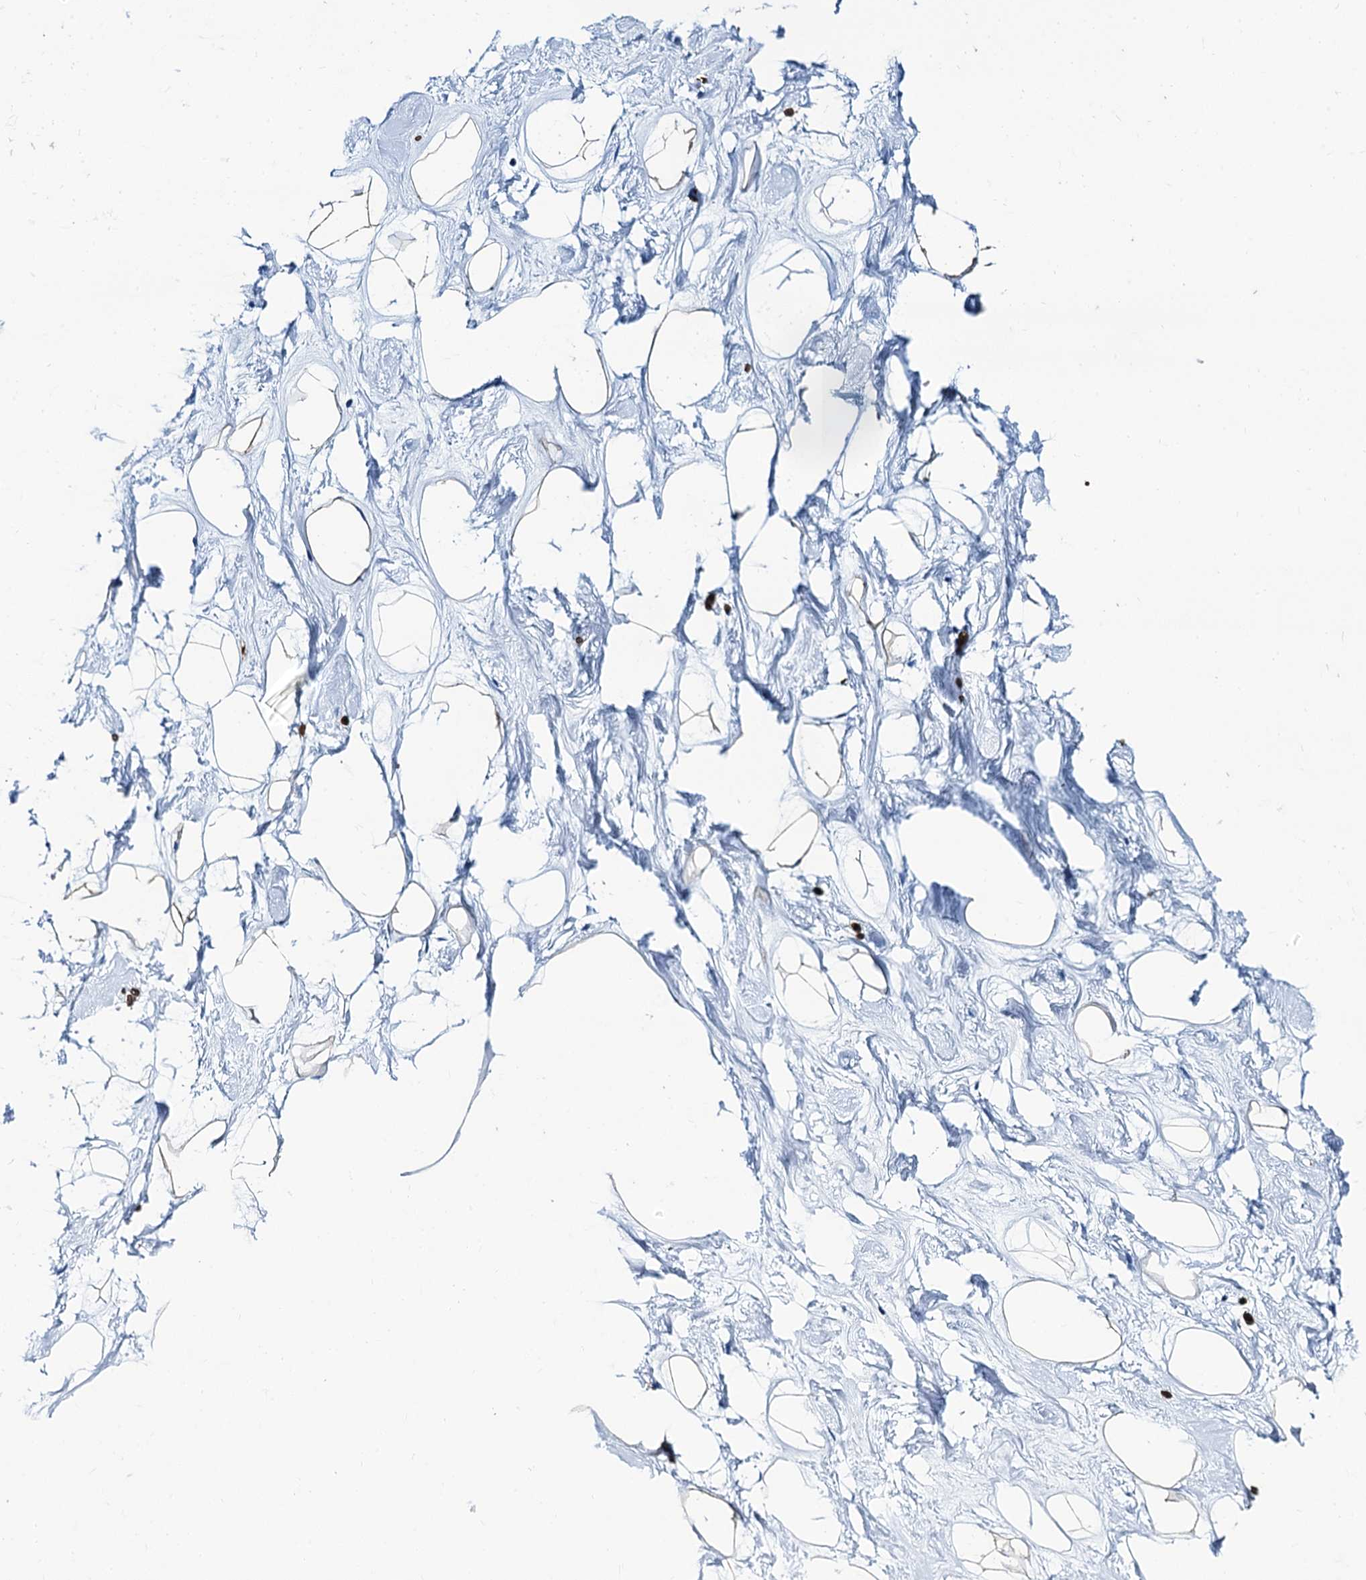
{"staining": {"intensity": "moderate", "quantity": ">75%", "location": "cytoplasmic/membranous"}, "tissue": "breast", "cell_type": "Adipocytes", "image_type": "normal", "snomed": [{"axis": "morphology", "description": "Normal tissue, NOS"}, {"axis": "morphology", "description": "Adenoma, NOS"}, {"axis": "topography", "description": "Breast"}], "caption": "Immunohistochemical staining of unremarkable breast displays moderate cytoplasmic/membranous protein expression in approximately >75% of adipocytes. (DAB IHC, brown staining for protein, blue staining for nuclei).", "gene": "CAVIN2", "patient": {"sex": "female", "age": 23}}